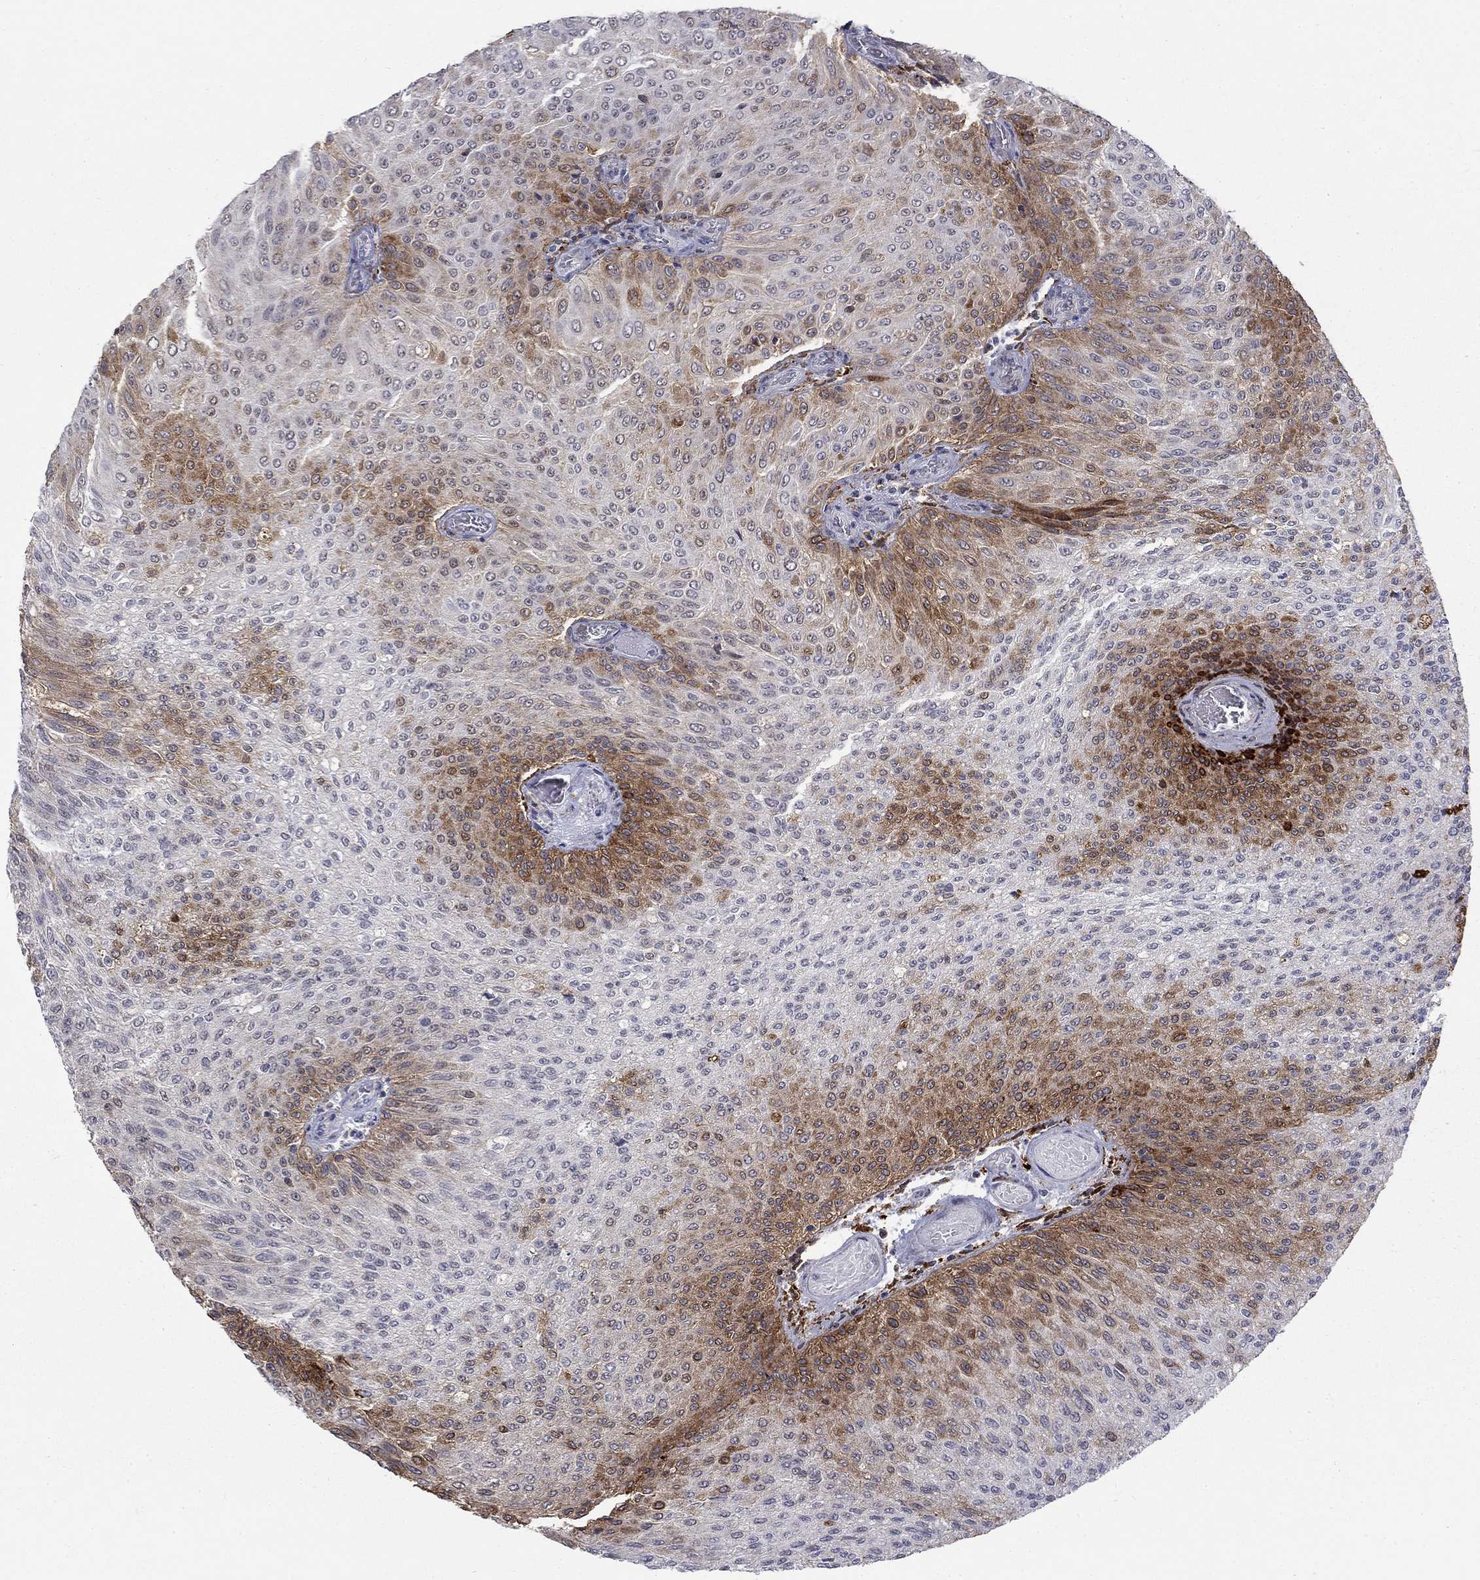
{"staining": {"intensity": "strong", "quantity": "25%-75%", "location": "cytoplasmic/membranous"}, "tissue": "urothelial cancer", "cell_type": "Tumor cells", "image_type": "cancer", "snomed": [{"axis": "morphology", "description": "Urothelial carcinoma, Low grade"}, {"axis": "topography", "description": "Ureter, NOS"}, {"axis": "topography", "description": "Urinary bladder"}], "caption": "Immunohistochemical staining of urothelial cancer exhibits strong cytoplasmic/membranous protein expression in about 25%-75% of tumor cells.", "gene": "PCBP3", "patient": {"sex": "male", "age": 78}}